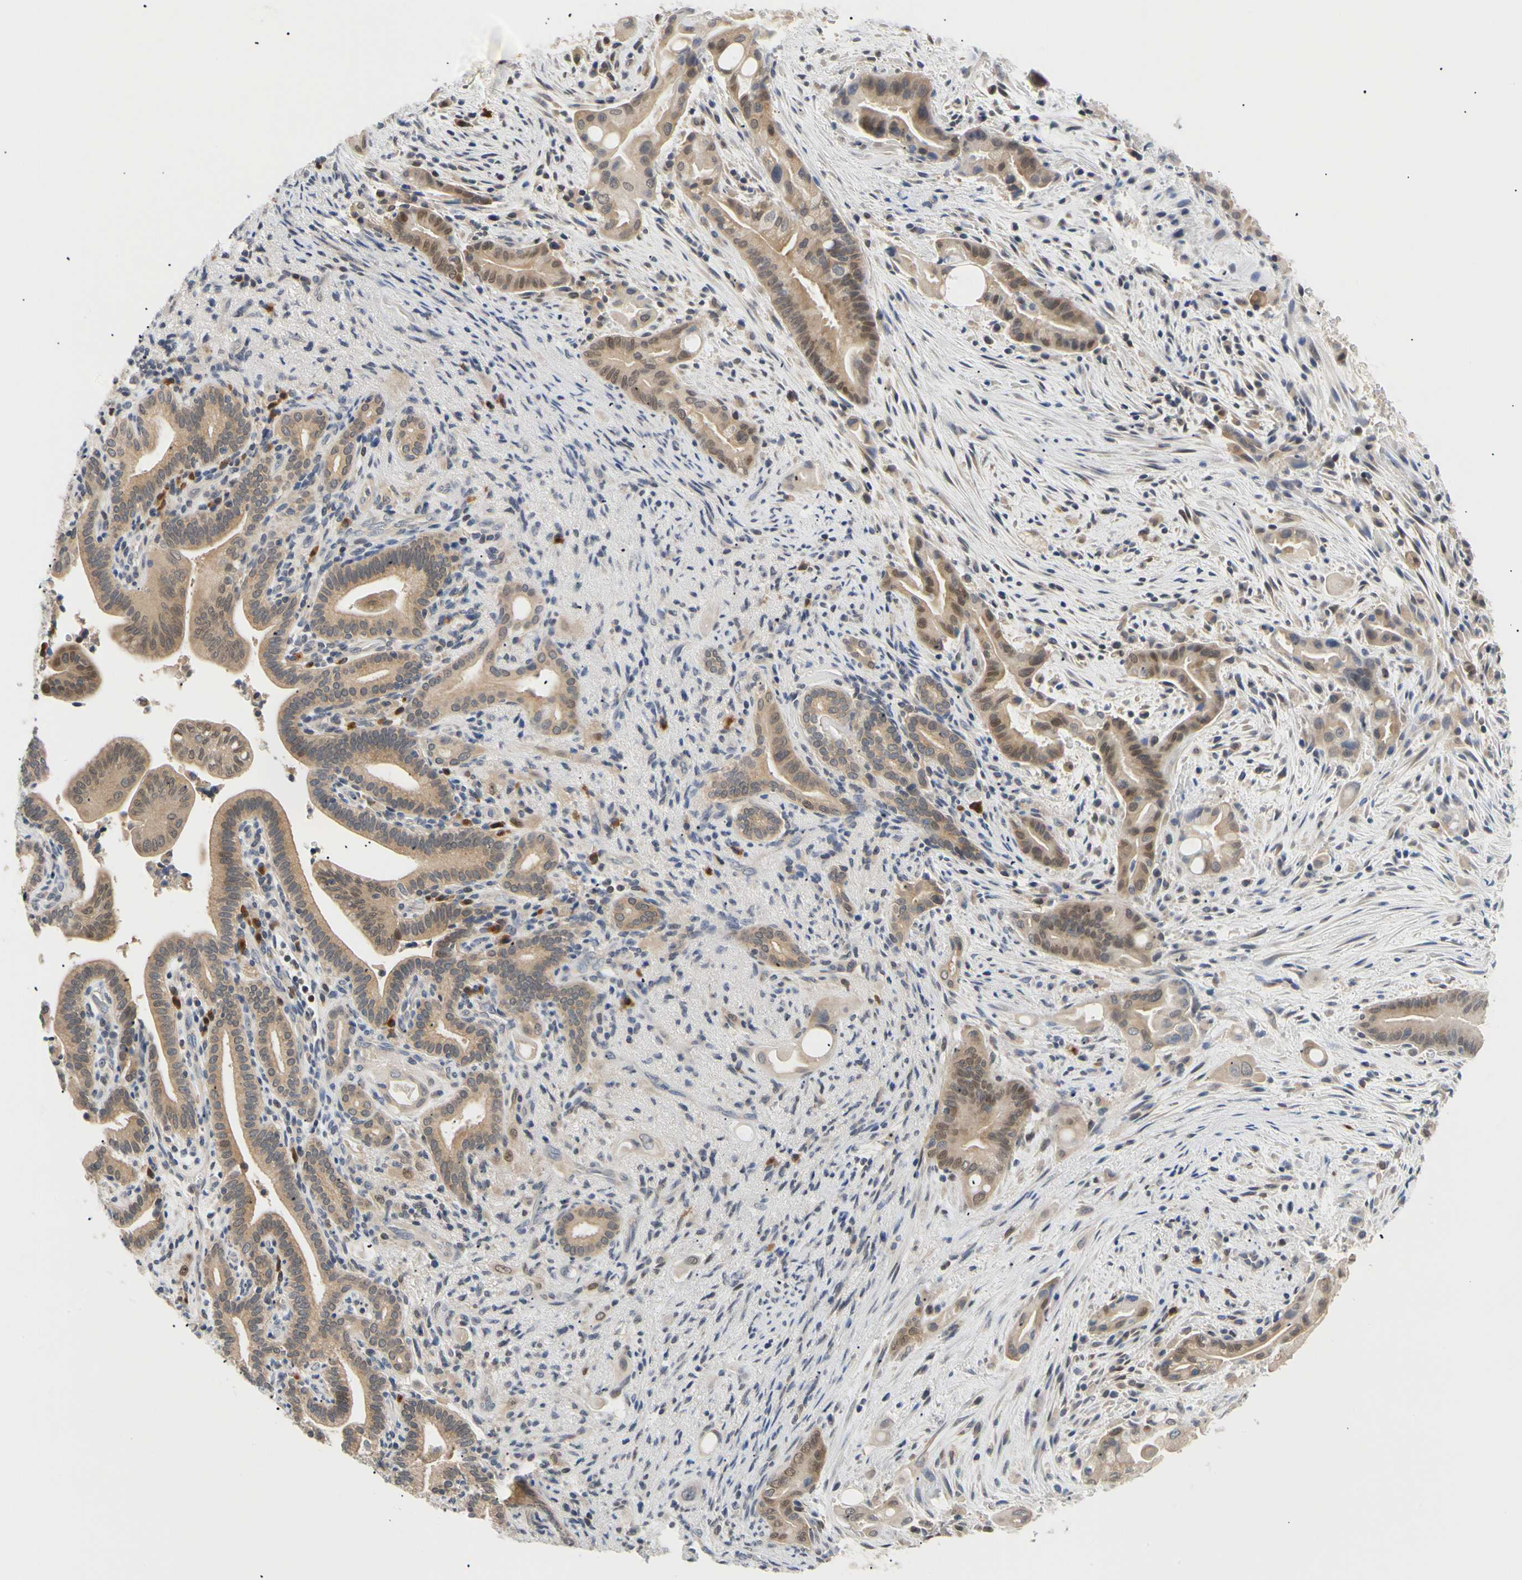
{"staining": {"intensity": "weak", "quantity": "25%-75%", "location": "nuclear"}, "tissue": "liver cancer", "cell_type": "Tumor cells", "image_type": "cancer", "snomed": [{"axis": "morphology", "description": "Cholangiocarcinoma"}, {"axis": "topography", "description": "Liver"}], "caption": "Human liver cancer stained with a brown dye shows weak nuclear positive expression in approximately 25%-75% of tumor cells.", "gene": "SEC23B", "patient": {"sex": "female", "age": 68}}